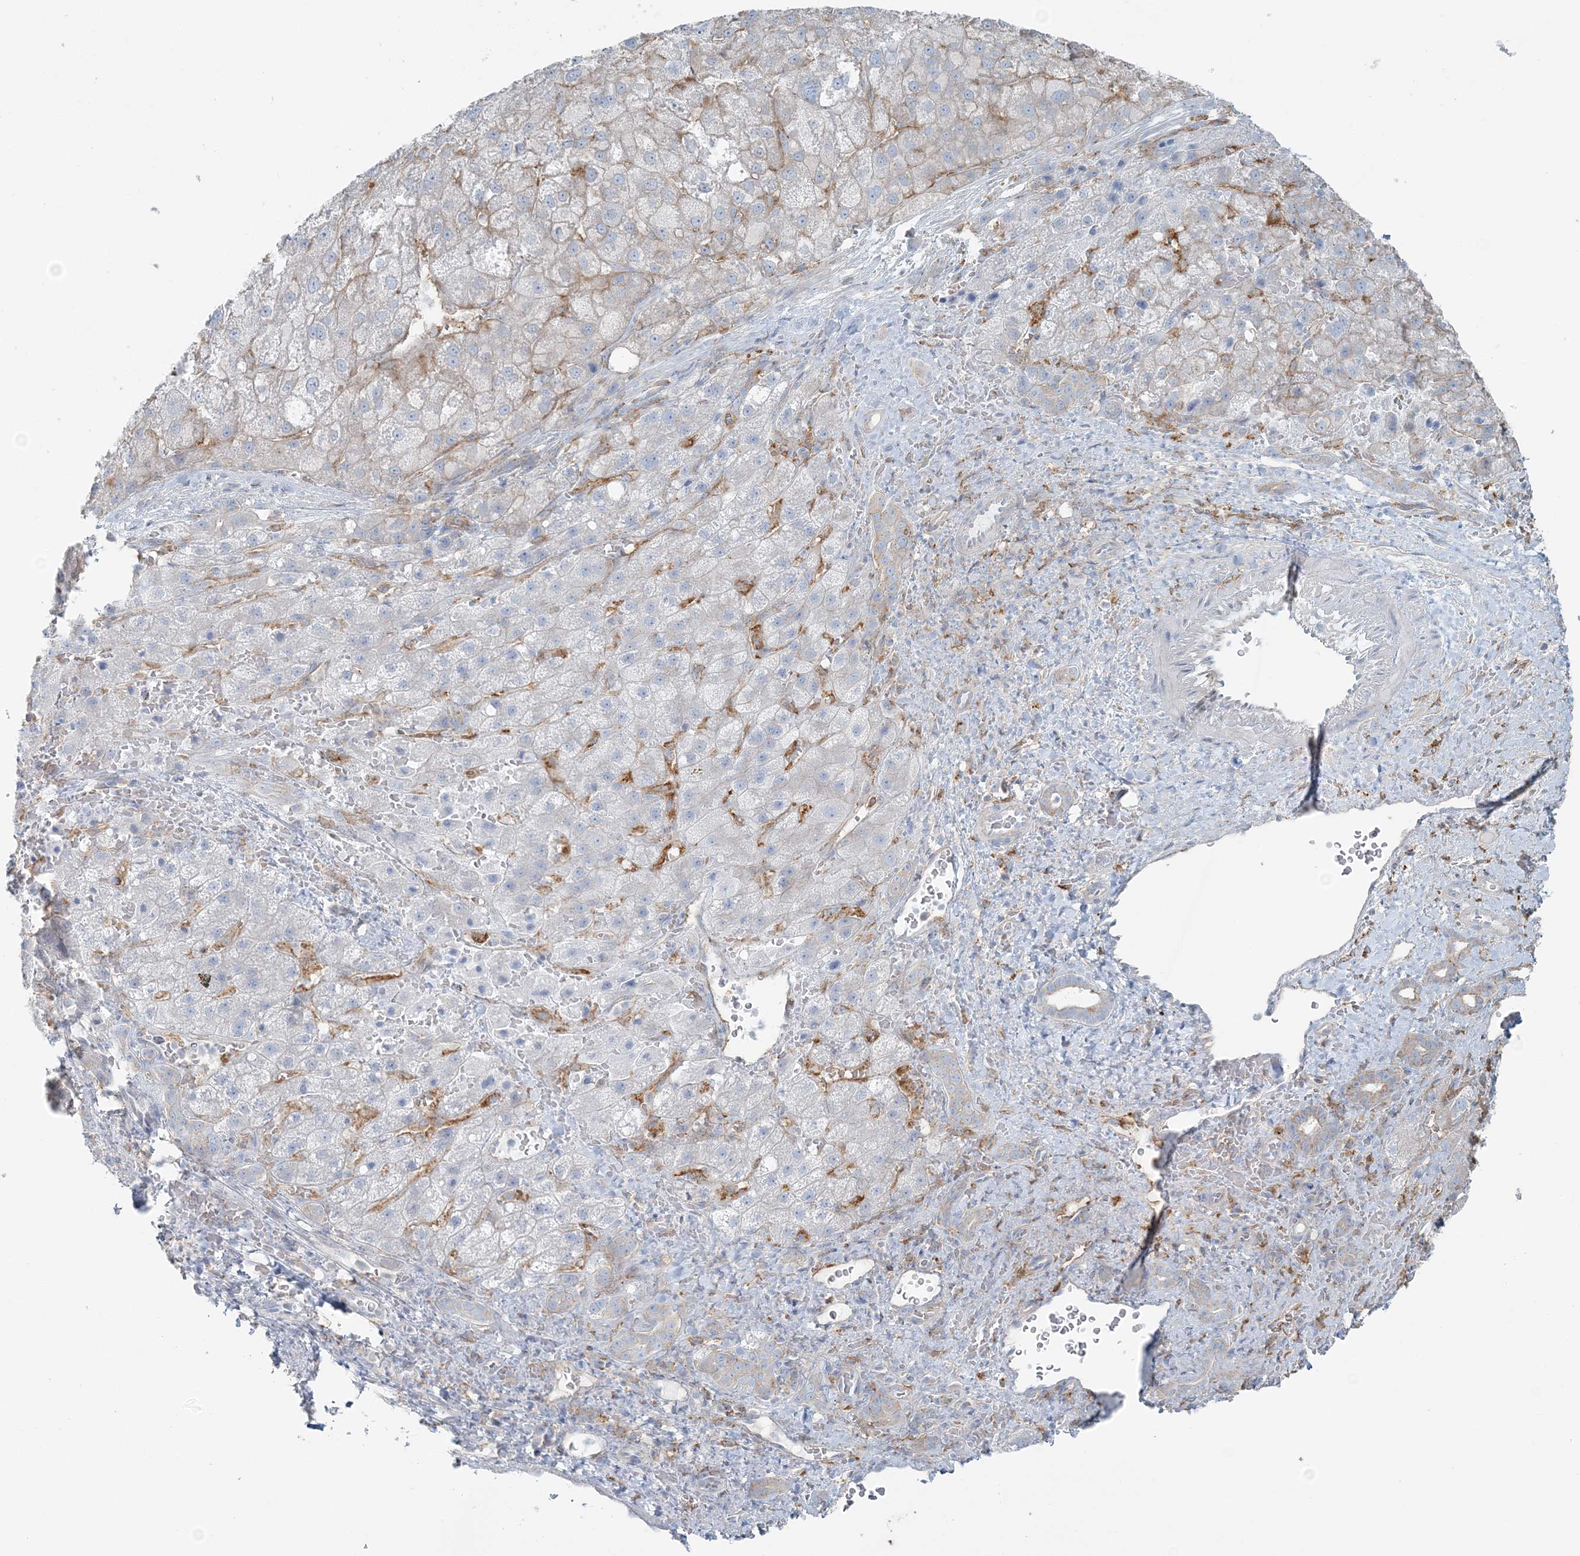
{"staining": {"intensity": "weak", "quantity": "<25%", "location": "cytoplasmic/membranous"}, "tissue": "liver cancer", "cell_type": "Tumor cells", "image_type": "cancer", "snomed": [{"axis": "morphology", "description": "Carcinoma, Hepatocellular, NOS"}, {"axis": "topography", "description": "Liver"}], "caption": "DAB (3,3'-diaminobenzidine) immunohistochemical staining of liver cancer (hepatocellular carcinoma) shows no significant staining in tumor cells.", "gene": "SNX2", "patient": {"sex": "male", "age": 57}}